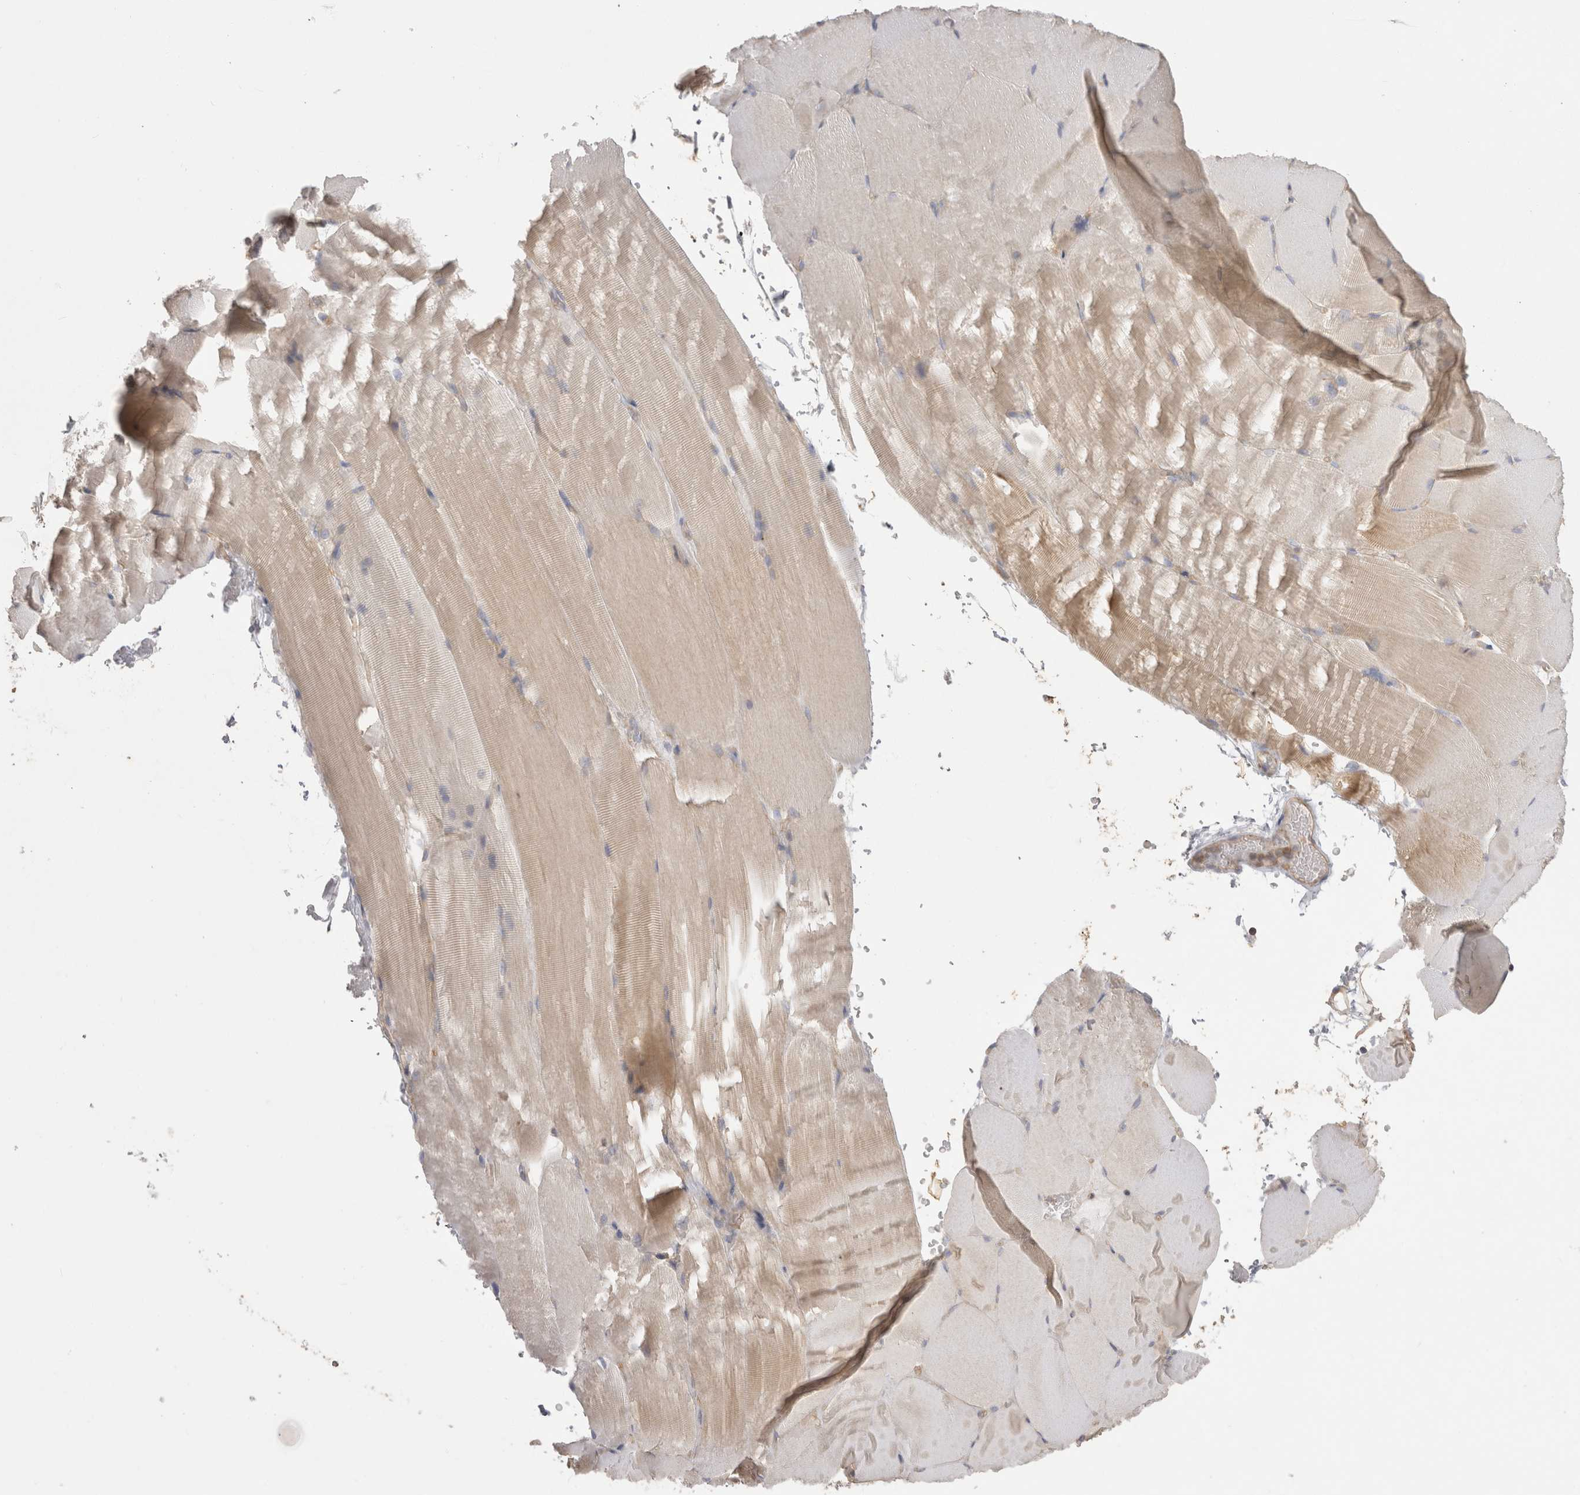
{"staining": {"intensity": "weak", "quantity": "<25%", "location": "cytoplasmic/membranous"}, "tissue": "skeletal muscle", "cell_type": "Myocytes", "image_type": "normal", "snomed": [{"axis": "morphology", "description": "Normal tissue, NOS"}, {"axis": "topography", "description": "Skeletal muscle"}, {"axis": "topography", "description": "Parathyroid gland"}], "caption": "Immunohistochemistry (IHC) image of unremarkable skeletal muscle stained for a protein (brown), which demonstrates no expression in myocytes. Nuclei are stained in blue.", "gene": "CHMP6", "patient": {"sex": "female", "age": 37}}